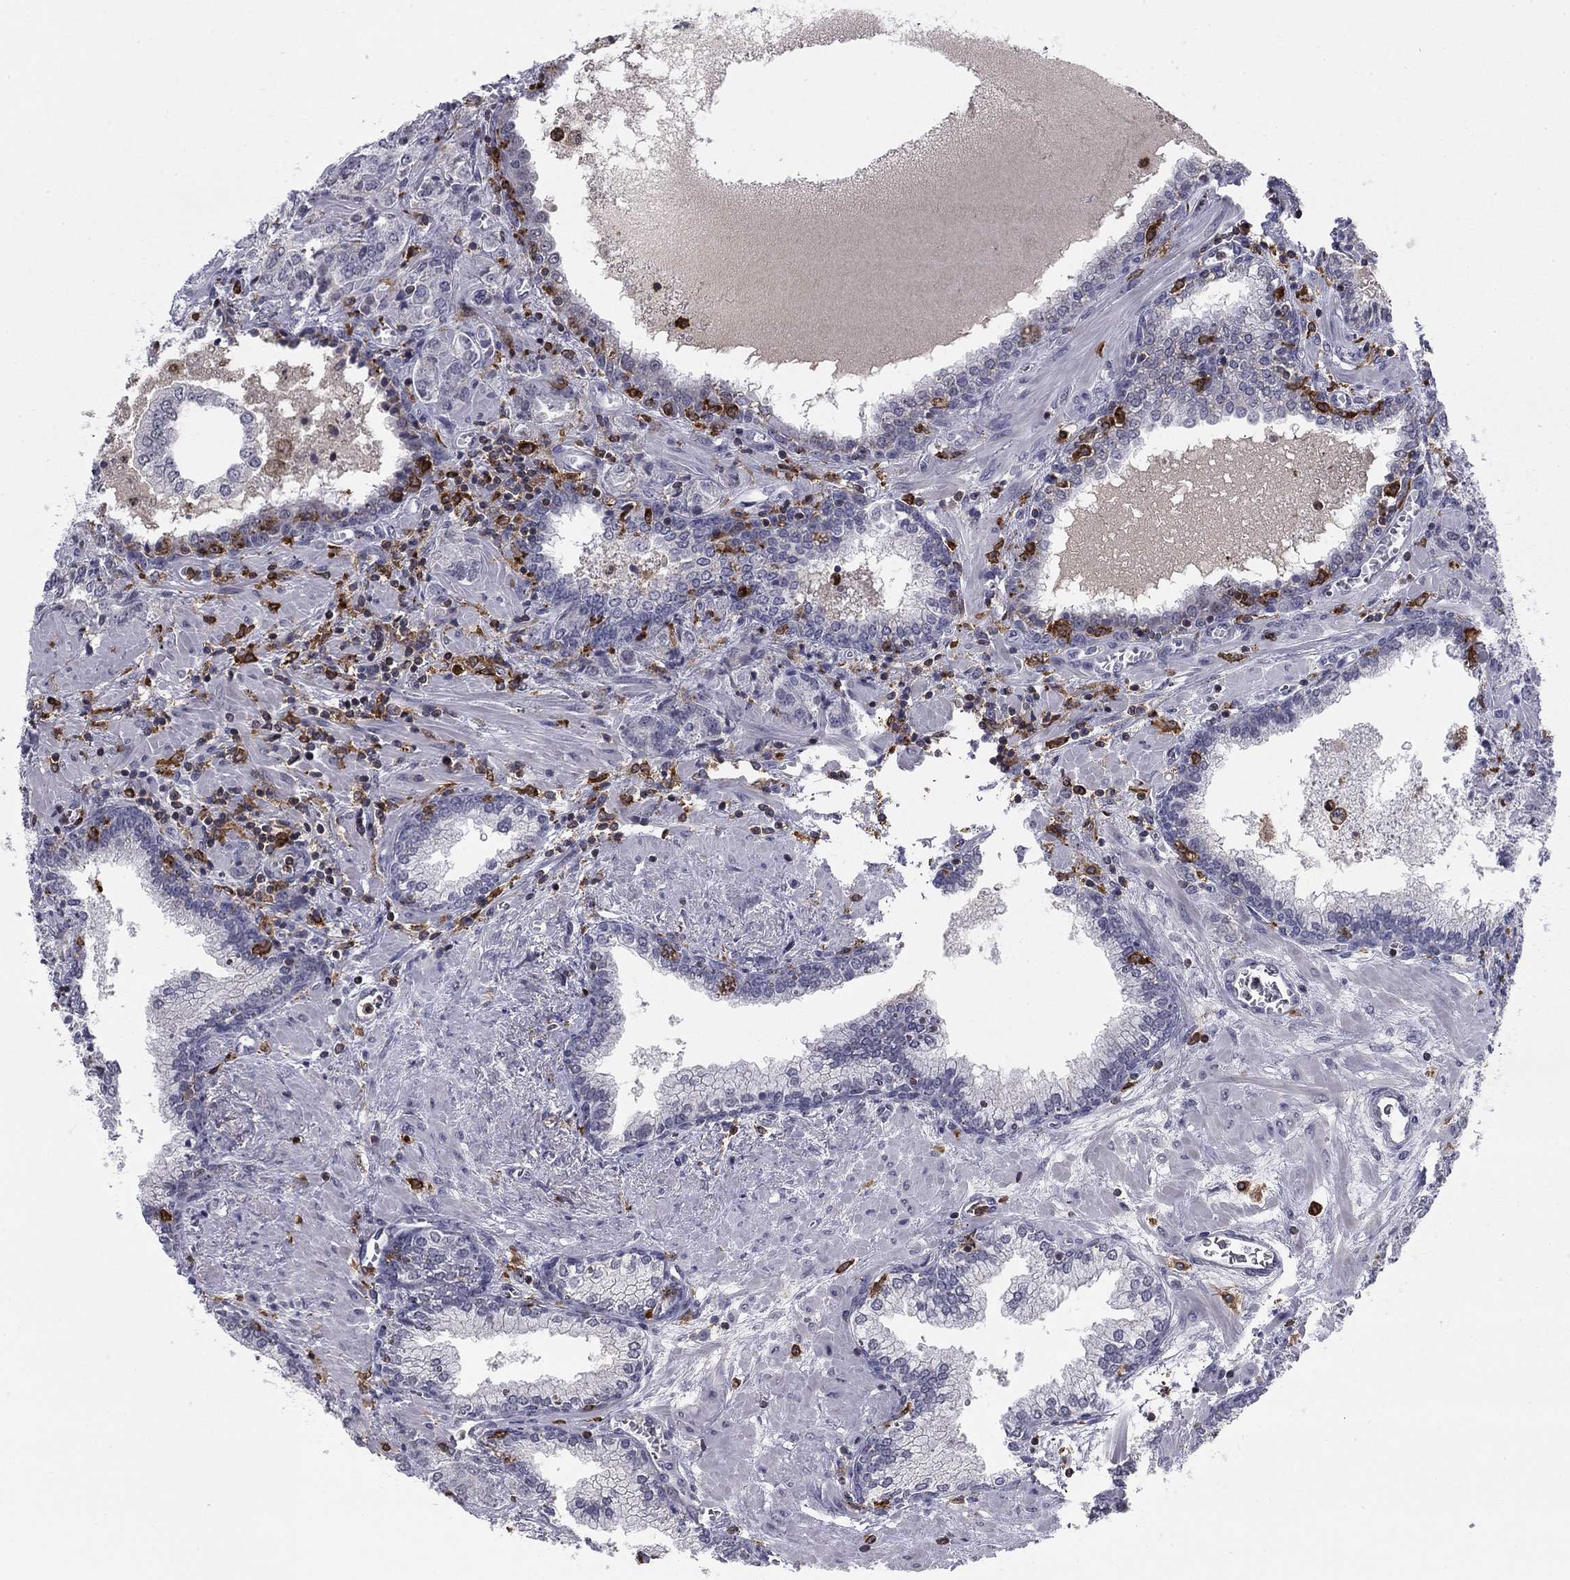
{"staining": {"intensity": "negative", "quantity": "none", "location": "none"}, "tissue": "prostate cancer", "cell_type": "Tumor cells", "image_type": "cancer", "snomed": [{"axis": "morphology", "description": "Adenocarcinoma, NOS"}, {"axis": "topography", "description": "Prostate and seminal vesicle, NOS"}, {"axis": "topography", "description": "Prostate"}], "caption": "A photomicrograph of prostate adenocarcinoma stained for a protein exhibits no brown staining in tumor cells.", "gene": "PLCB2", "patient": {"sex": "male", "age": 62}}